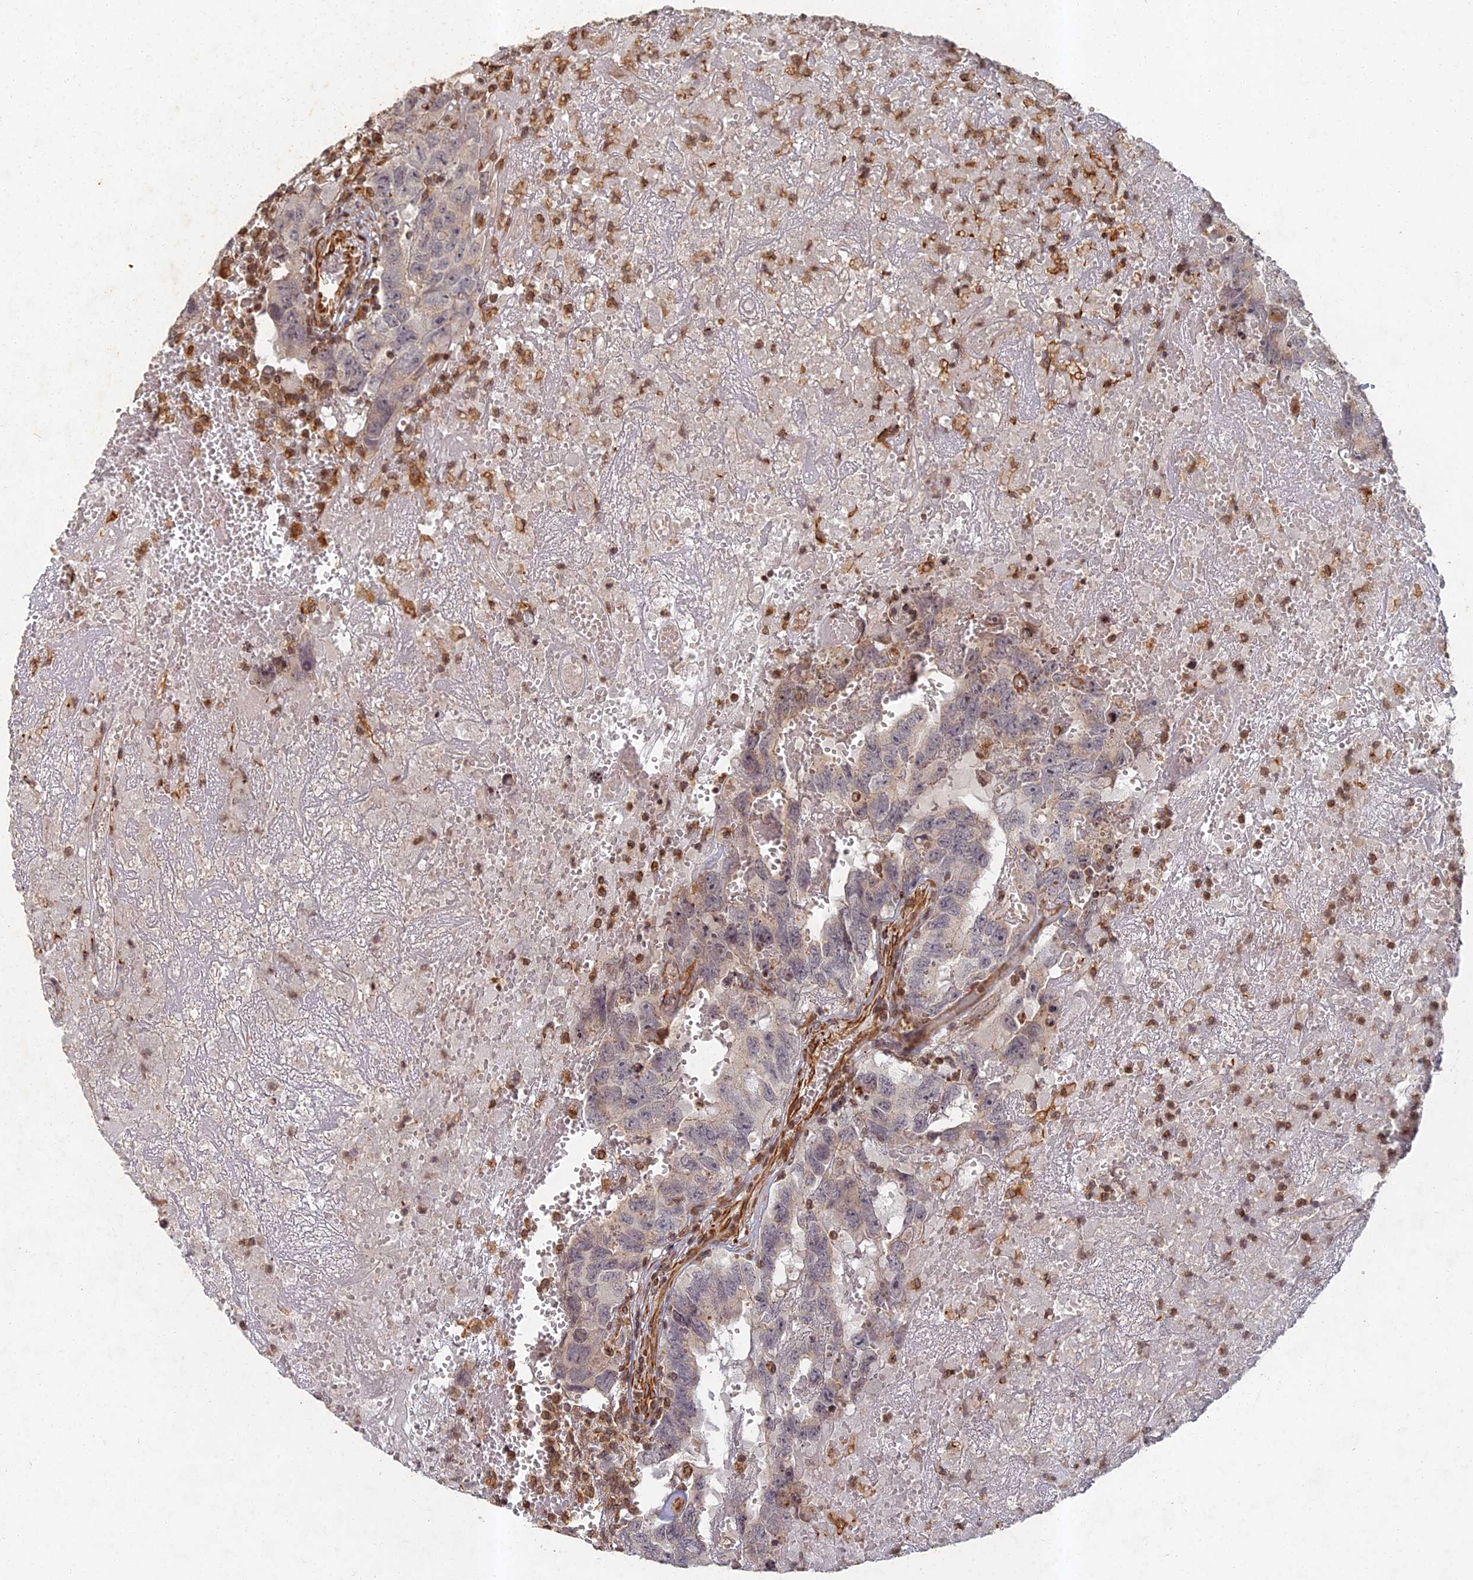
{"staining": {"intensity": "negative", "quantity": "none", "location": "none"}, "tissue": "testis cancer", "cell_type": "Tumor cells", "image_type": "cancer", "snomed": [{"axis": "morphology", "description": "Carcinoma, Embryonal, NOS"}, {"axis": "topography", "description": "Testis"}], "caption": "A micrograph of testis cancer stained for a protein displays no brown staining in tumor cells. (Brightfield microscopy of DAB immunohistochemistry (IHC) at high magnification).", "gene": "ABCB10", "patient": {"sex": "male", "age": 45}}